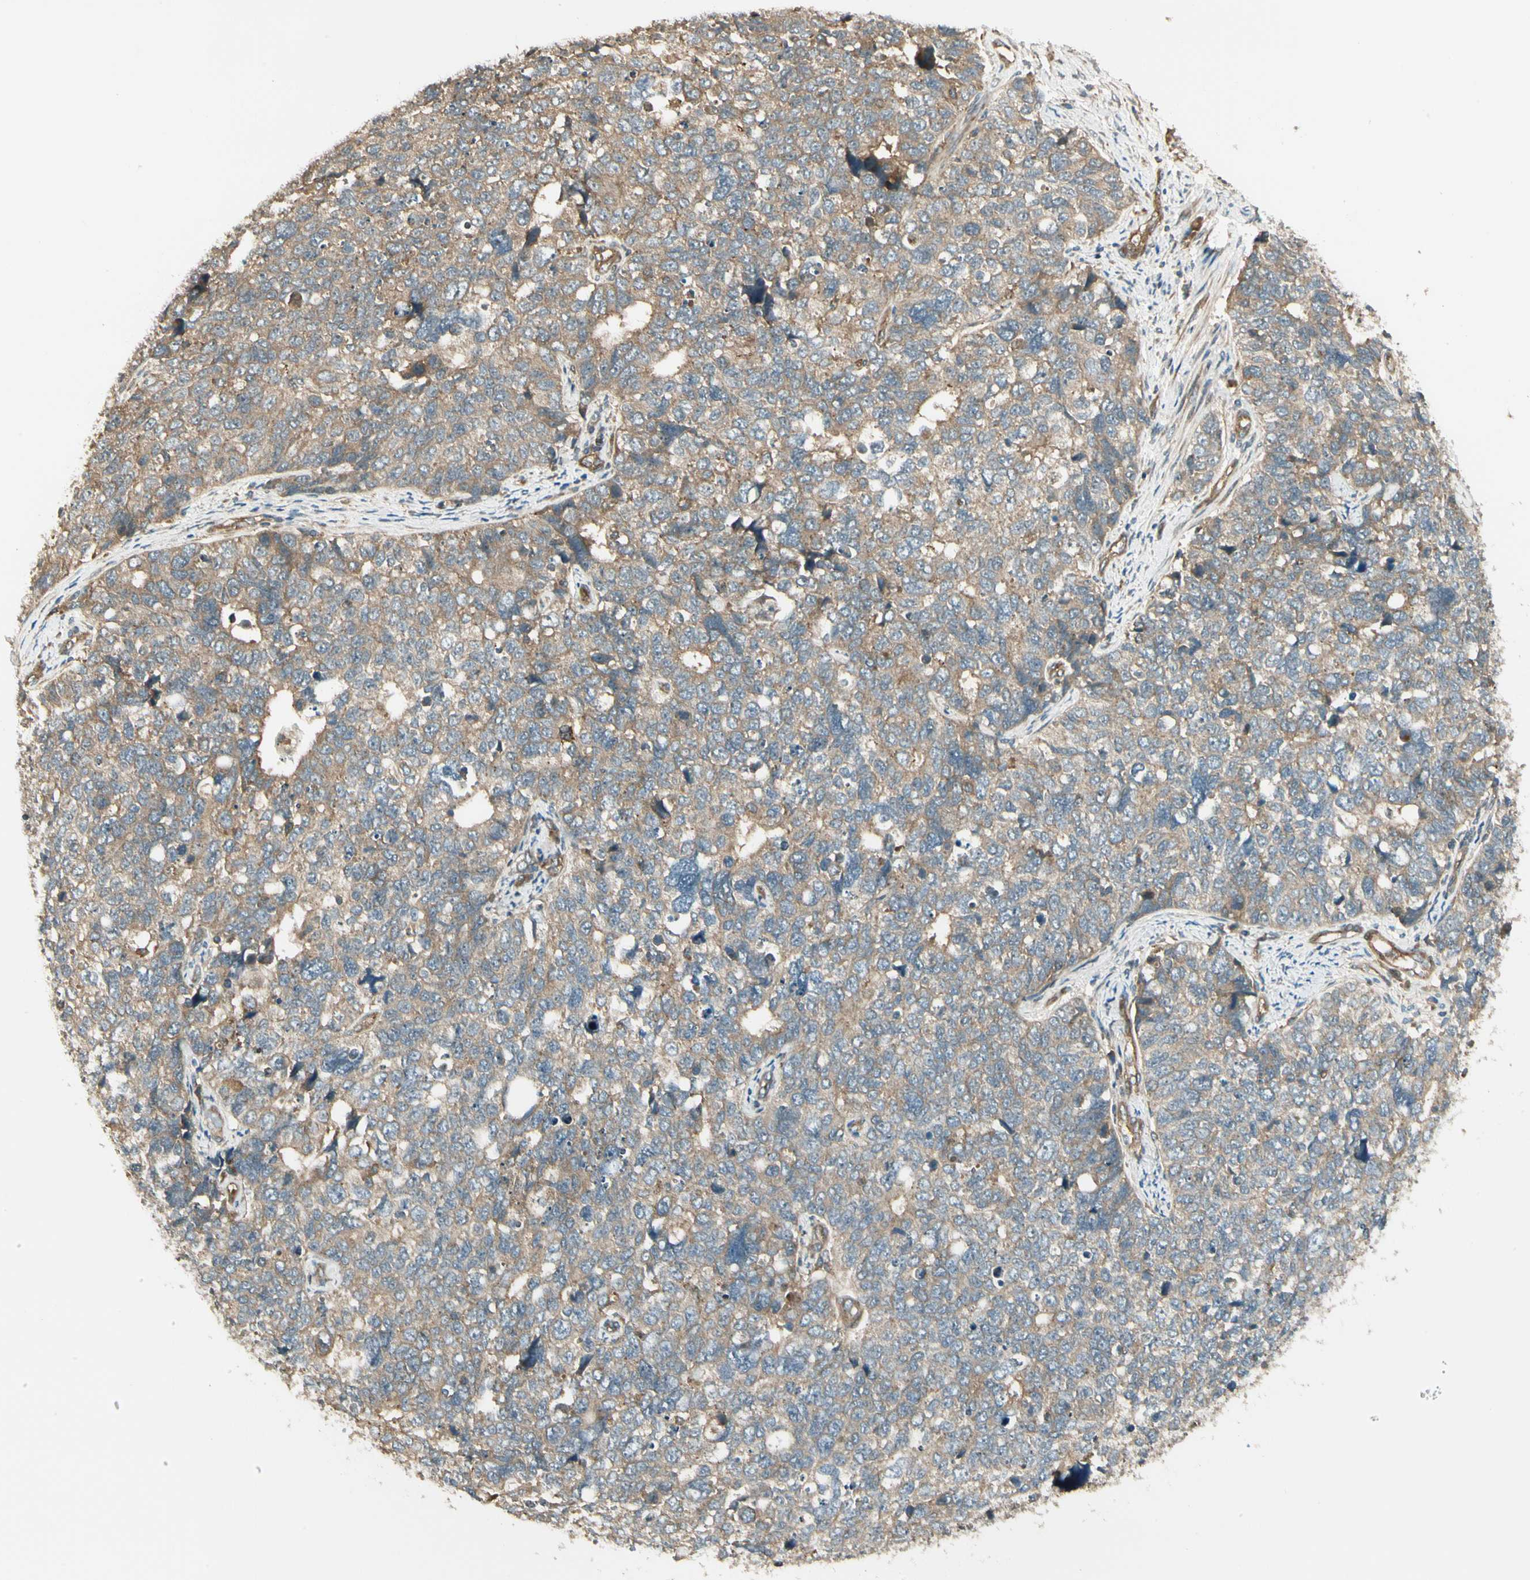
{"staining": {"intensity": "weak", "quantity": ">75%", "location": "cytoplasmic/membranous"}, "tissue": "cervical cancer", "cell_type": "Tumor cells", "image_type": "cancer", "snomed": [{"axis": "morphology", "description": "Squamous cell carcinoma, NOS"}, {"axis": "topography", "description": "Cervix"}], "caption": "About >75% of tumor cells in human cervical cancer reveal weak cytoplasmic/membranous protein expression as visualized by brown immunohistochemical staining.", "gene": "FKBP15", "patient": {"sex": "female", "age": 63}}